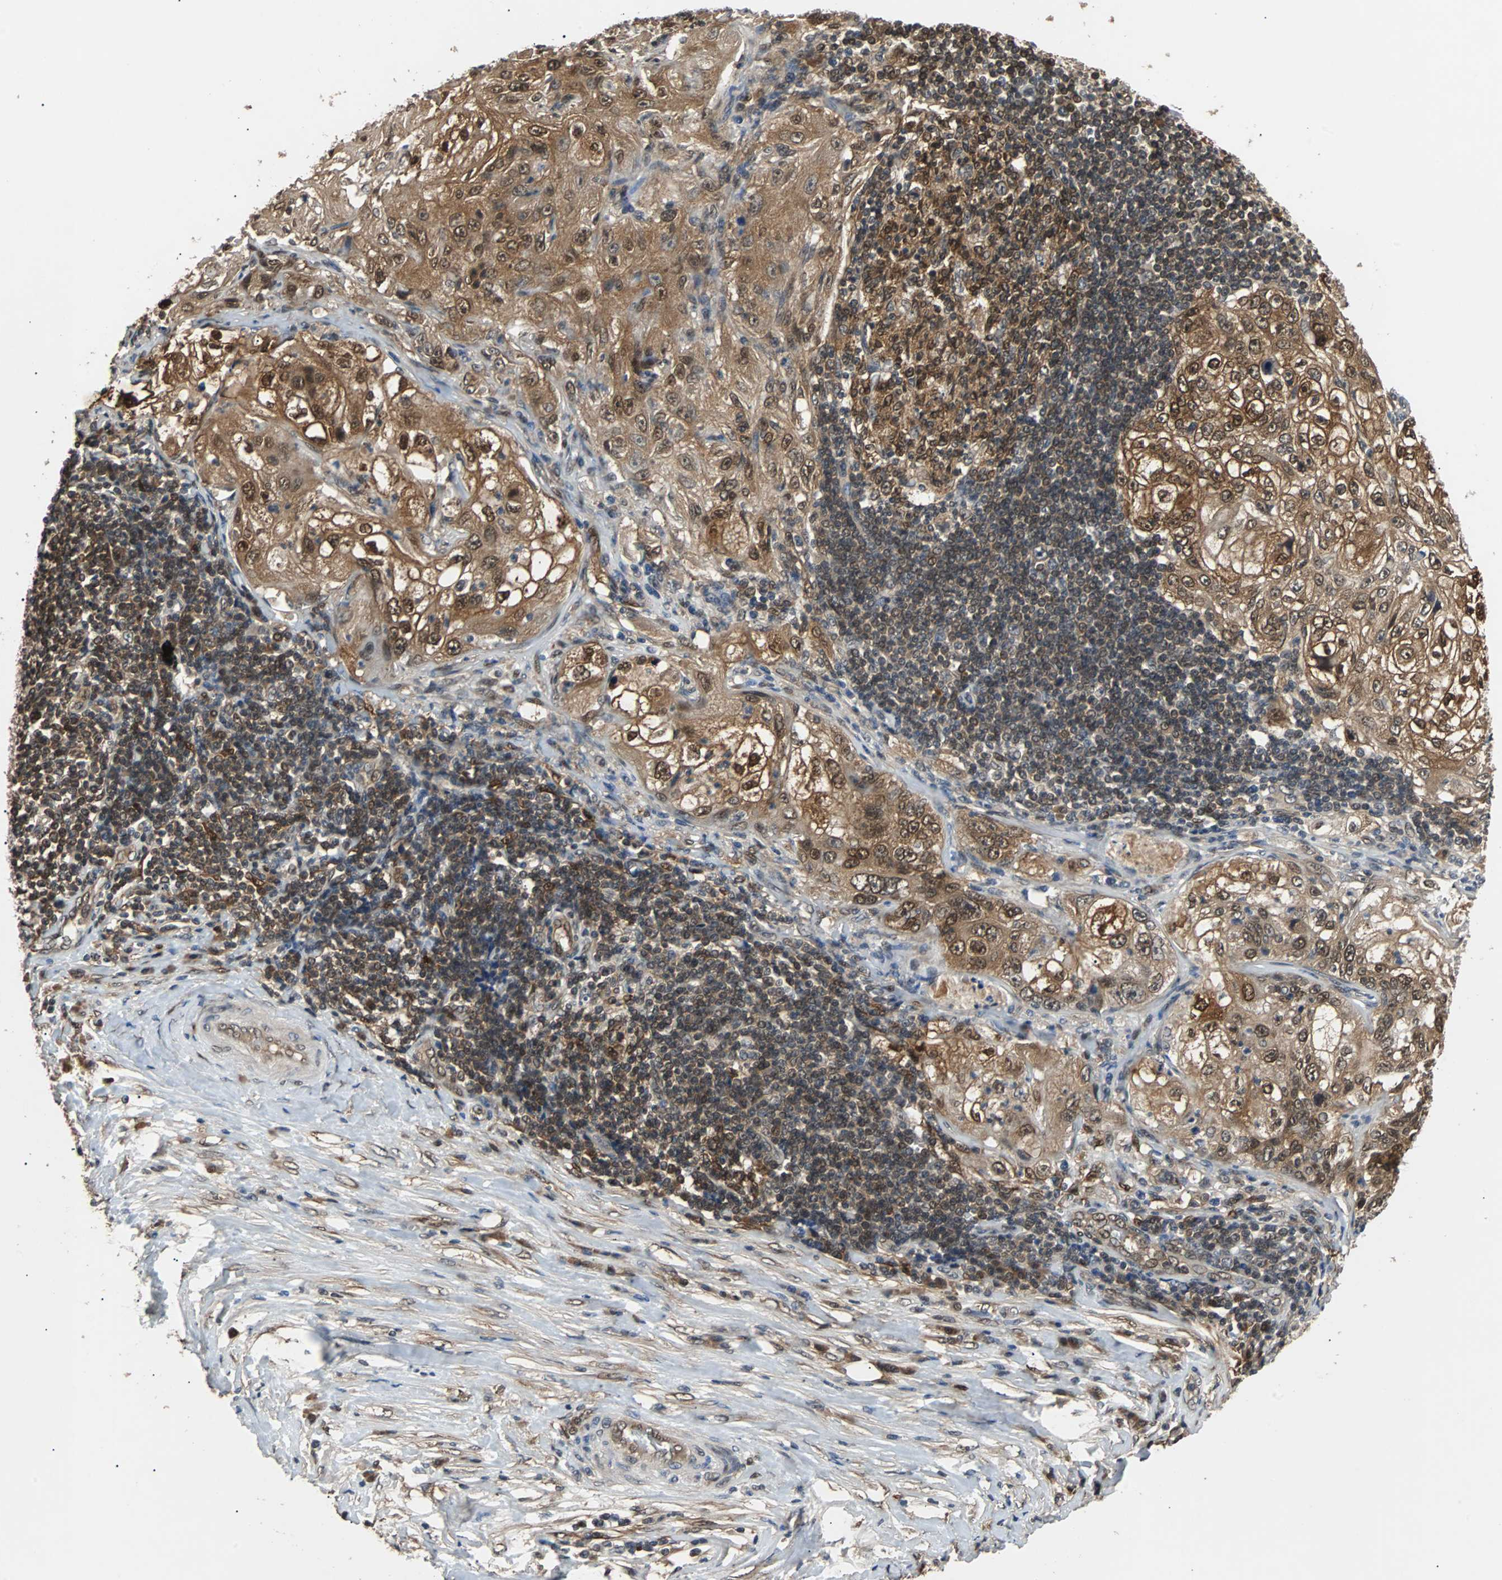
{"staining": {"intensity": "strong", "quantity": ">75%", "location": "cytoplasmic/membranous,nuclear"}, "tissue": "lung cancer", "cell_type": "Tumor cells", "image_type": "cancer", "snomed": [{"axis": "morphology", "description": "Inflammation, NOS"}, {"axis": "morphology", "description": "Squamous cell carcinoma, NOS"}, {"axis": "topography", "description": "Lymph node"}, {"axis": "topography", "description": "Soft tissue"}, {"axis": "topography", "description": "Lung"}], "caption": "Lung cancer (squamous cell carcinoma) tissue exhibits strong cytoplasmic/membranous and nuclear positivity in approximately >75% of tumor cells", "gene": "PRDX6", "patient": {"sex": "male", "age": 66}}